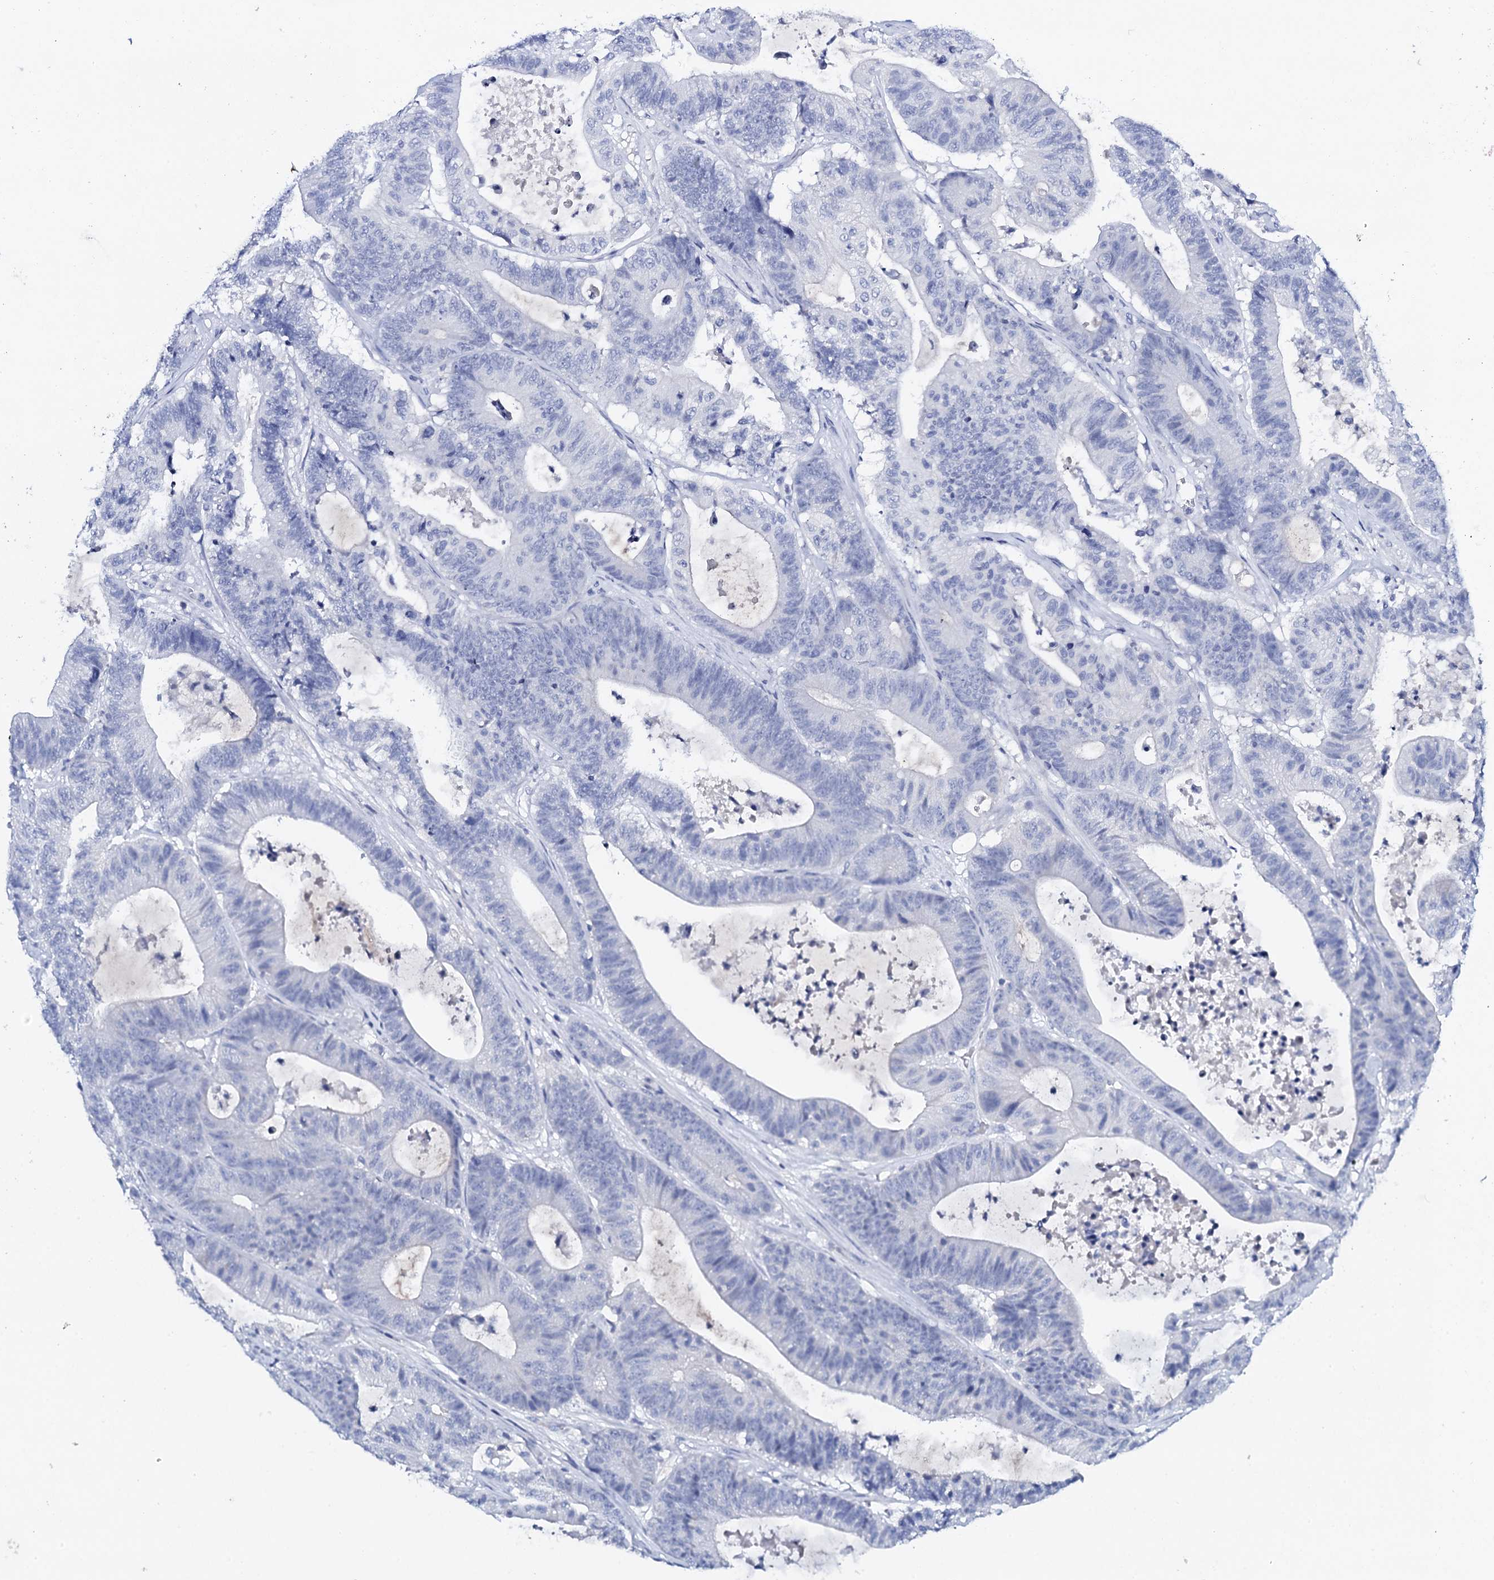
{"staining": {"intensity": "negative", "quantity": "none", "location": "none"}, "tissue": "colorectal cancer", "cell_type": "Tumor cells", "image_type": "cancer", "snomed": [{"axis": "morphology", "description": "Adenocarcinoma, NOS"}, {"axis": "topography", "description": "Colon"}], "caption": "Micrograph shows no significant protein expression in tumor cells of colorectal adenocarcinoma. Brightfield microscopy of IHC stained with DAB (3,3'-diaminobenzidine) (brown) and hematoxylin (blue), captured at high magnification.", "gene": "FBXL16", "patient": {"sex": "female", "age": 84}}